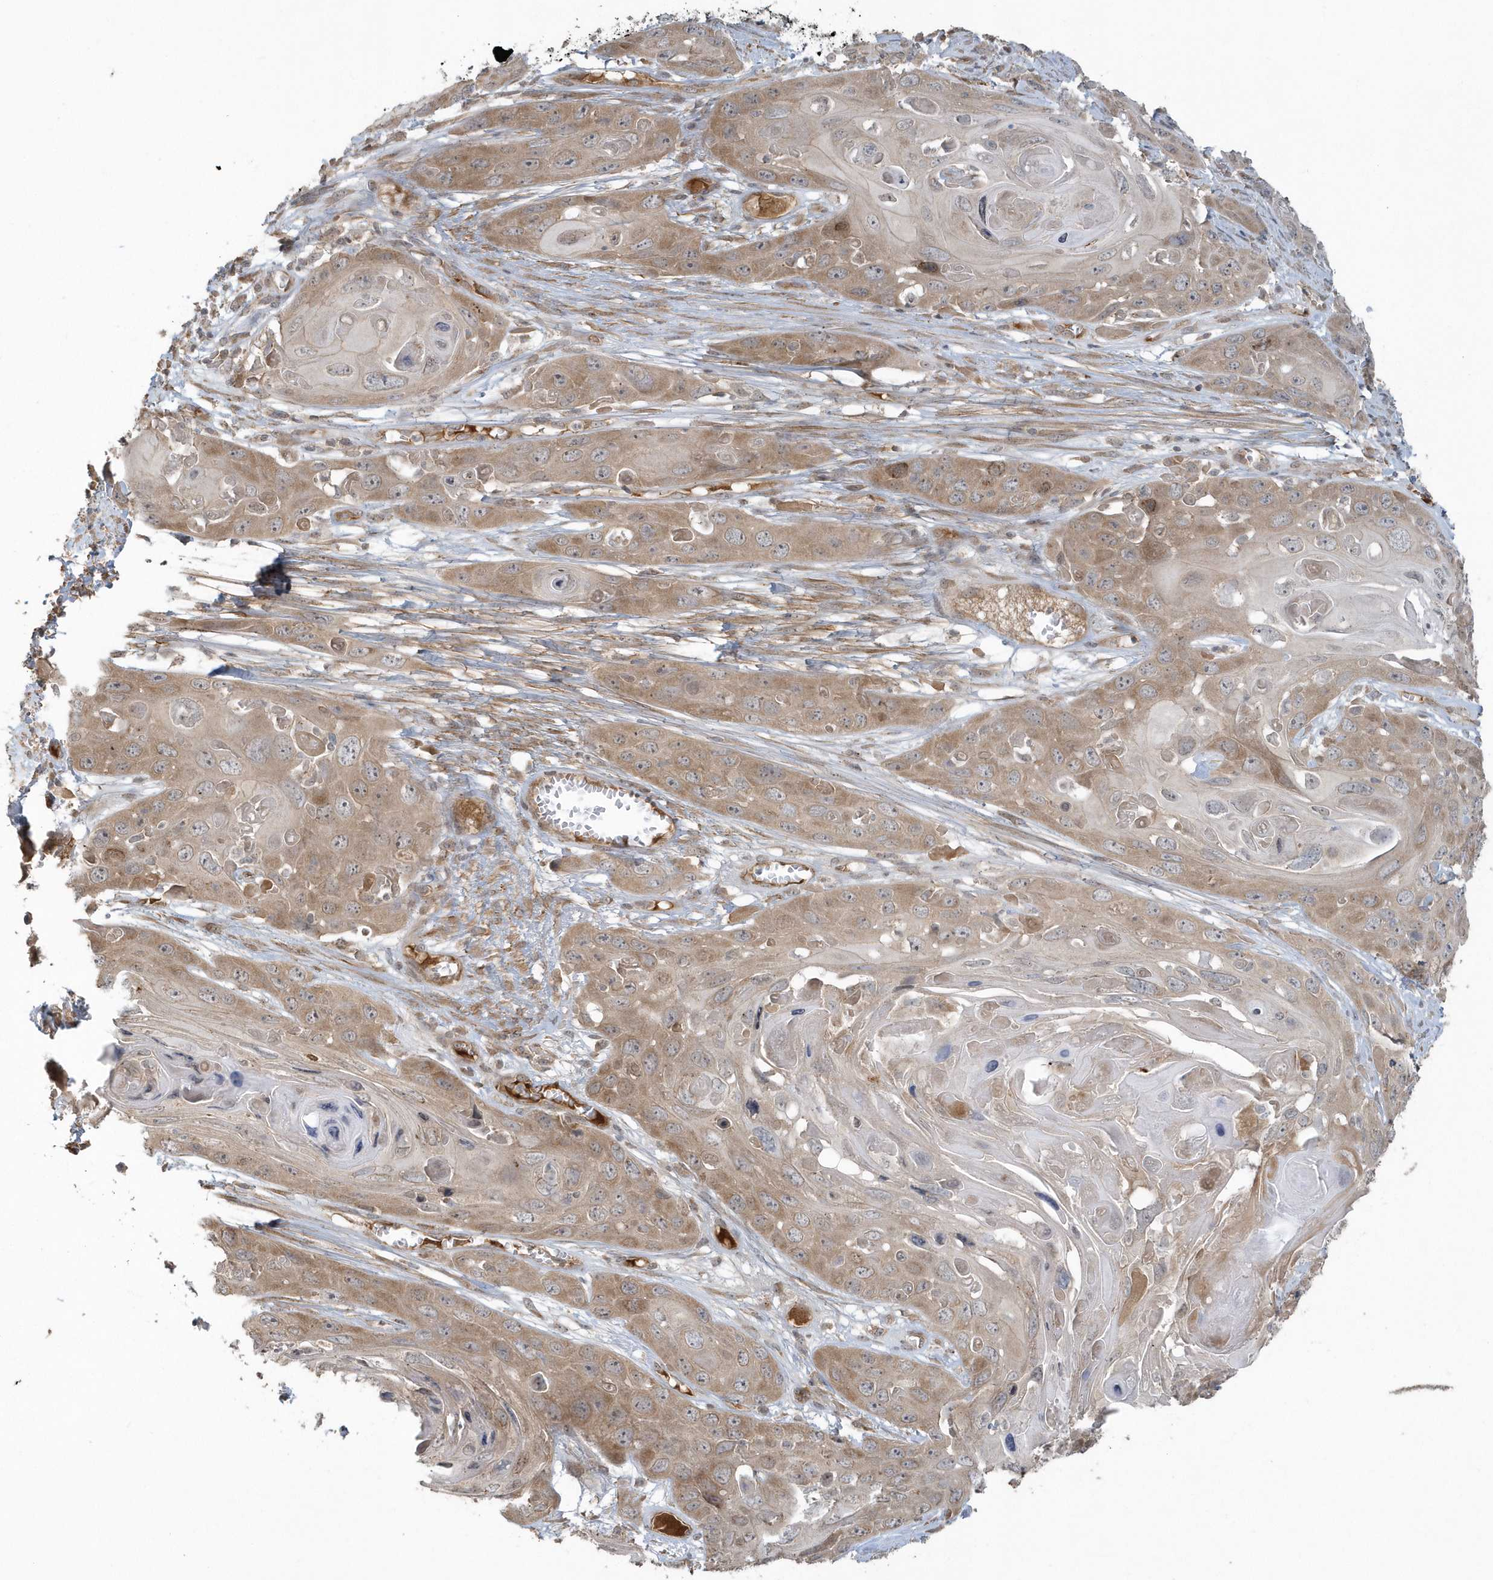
{"staining": {"intensity": "moderate", "quantity": ">75%", "location": "cytoplasmic/membranous"}, "tissue": "skin cancer", "cell_type": "Tumor cells", "image_type": "cancer", "snomed": [{"axis": "morphology", "description": "Squamous cell carcinoma, NOS"}, {"axis": "topography", "description": "Skin"}], "caption": "Brown immunohistochemical staining in squamous cell carcinoma (skin) shows moderate cytoplasmic/membranous positivity in approximately >75% of tumor cells. The protein of interest is stained brown, and the nuclei are stained in blue (DAB (3,3'-diaminobenzidine) IHC with brightfield microscopy, high magnification).", "gene": "STIM2", "patient": {"sex": "male", "age": 55}}